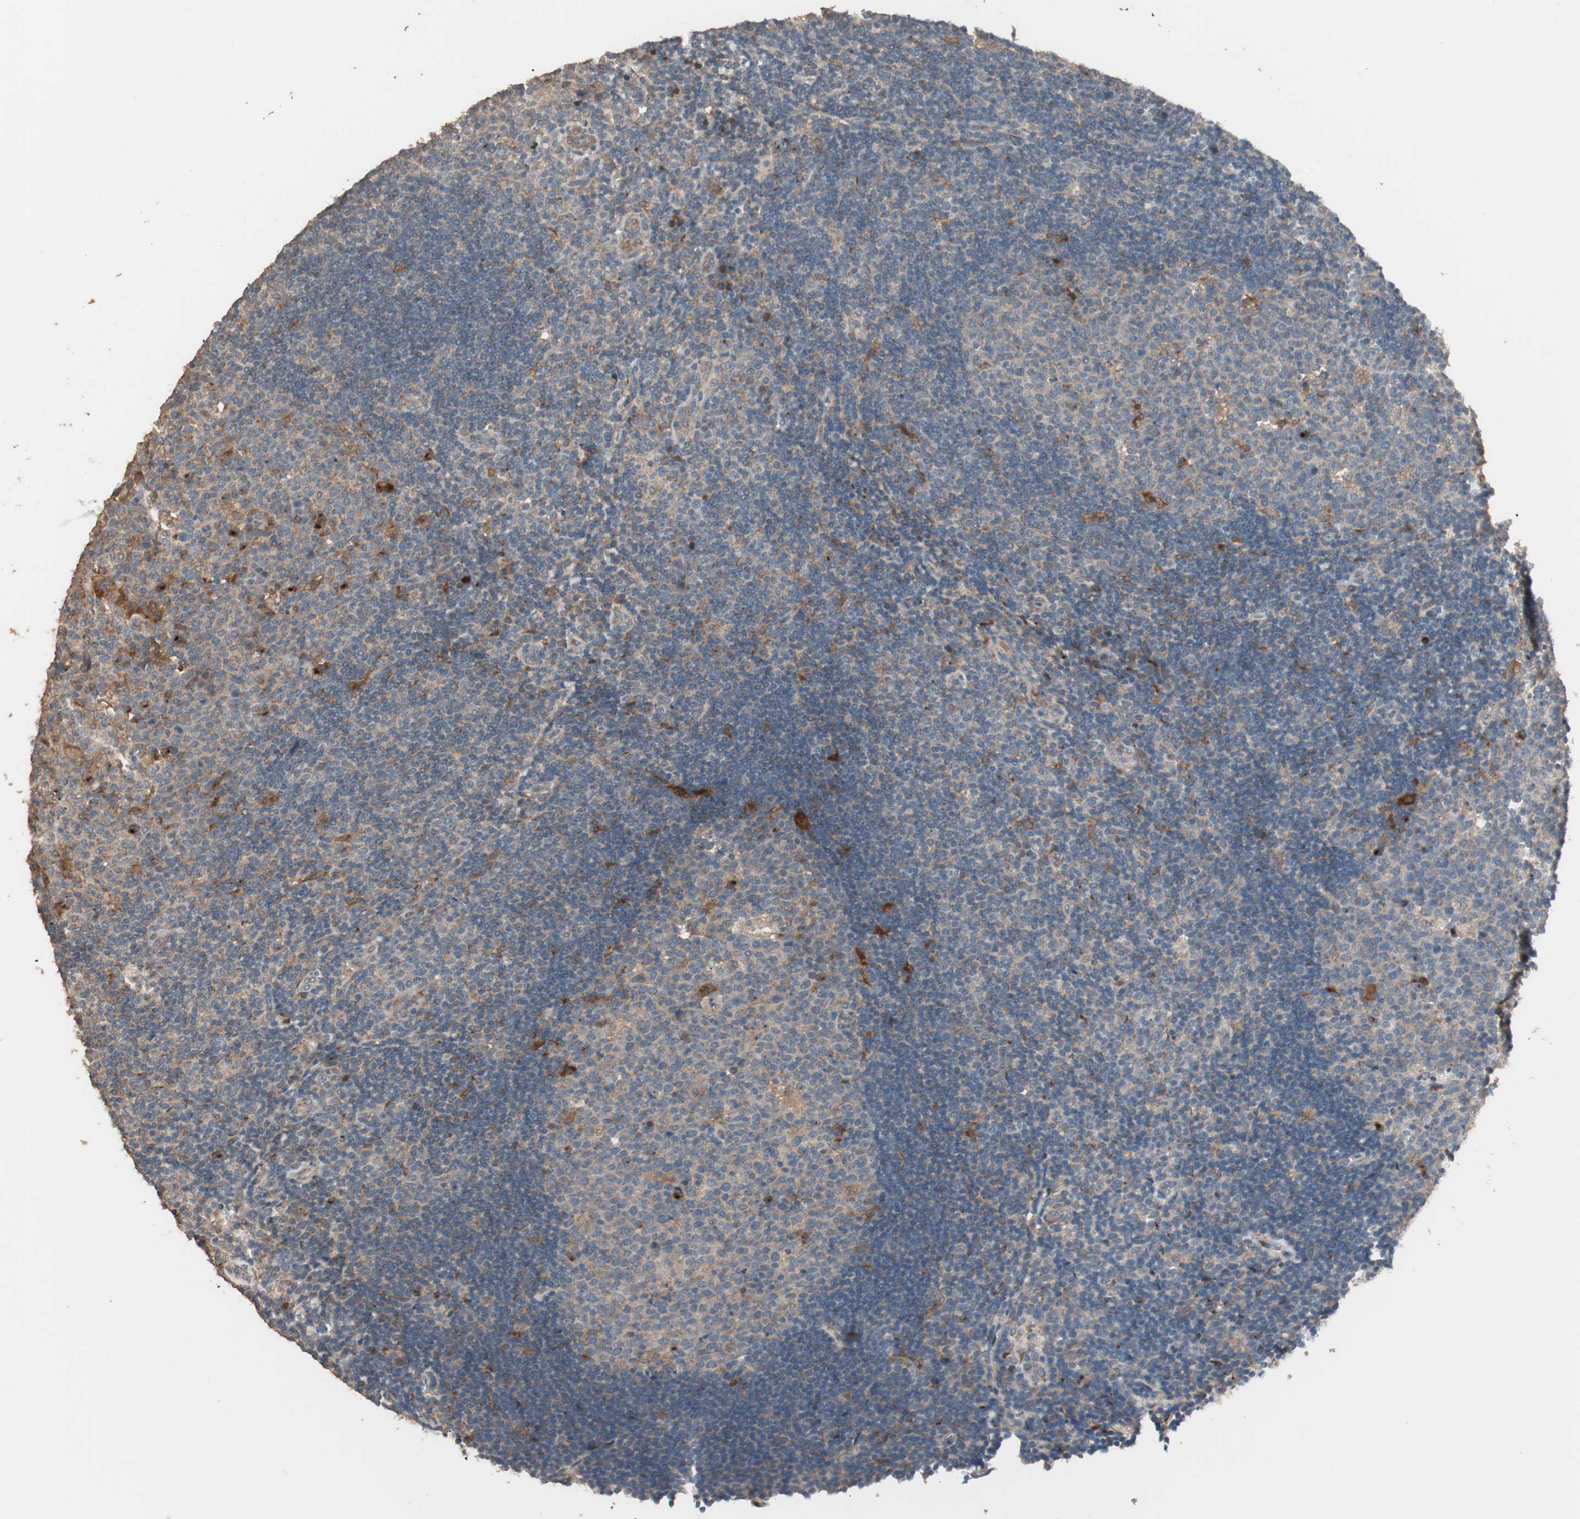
{"staining": {"intensity": "strong", "quantity": "<25%", "location": "cytoplasmic/membranous,nuclear"}, "tissue": "lymph node", "cell_type": "Germinal center cells", "image_type": "normal", "snomed": [{"axis": "morphology", "description": "Normal tissue, NOS"}, {"axis": "topography", "description": "Lymph node"}, {"axis": "topography", "description": "Salivary gland"}], "caption": "High-power microscopy captured an immunohistochemistry (IHC) micrograph of benign lymph node, revealing strong cytoplasmic/membranous,nuclear expression in approximately <25% of germinal center cells.", "gene": "RARRES1", "patient": {"sex": "male", "age": 8}}